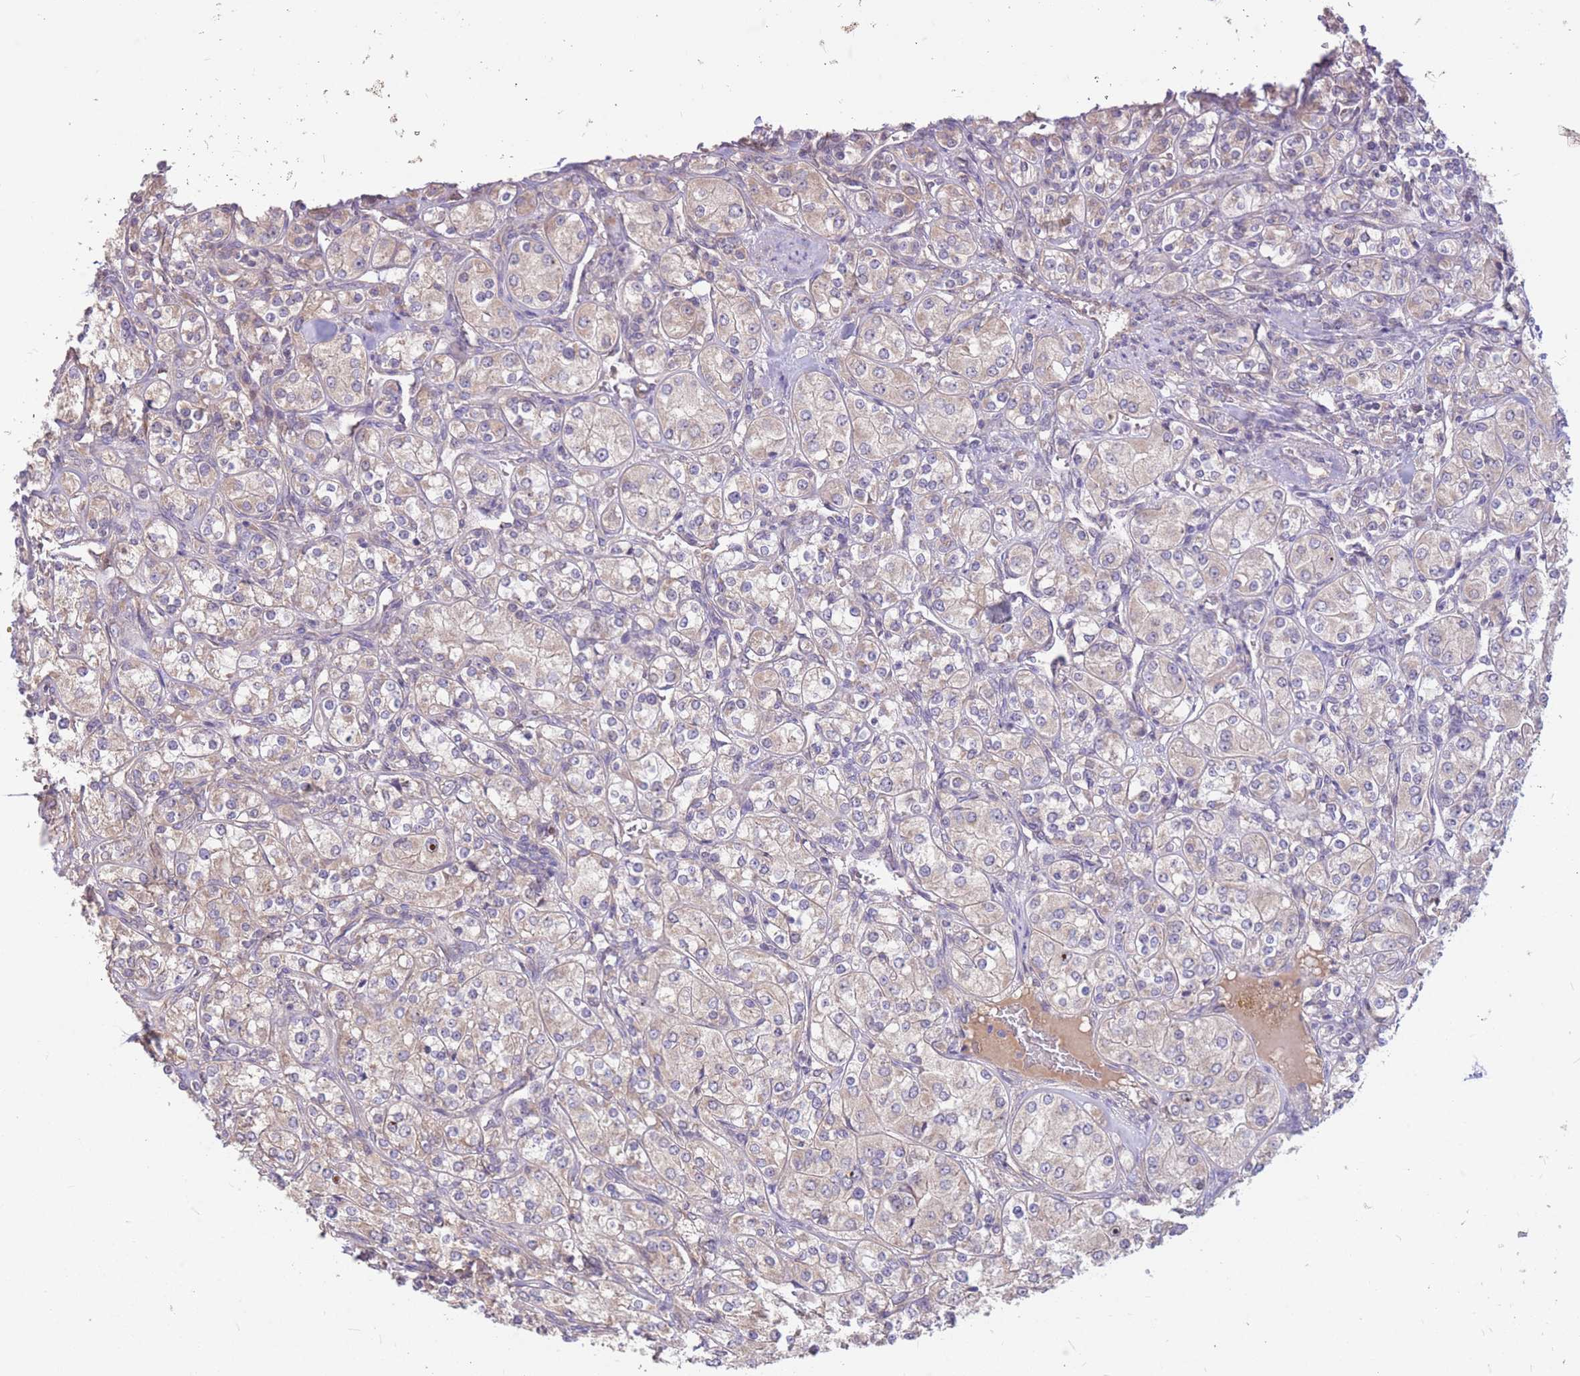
{"staining": {"intensity": "weak", "quantity": "<25%", "location": "cytoplasmic/membranous"}, "tissue": "renal cancer", "cell_type": "Tumor cells", "image_type": "cancer", "snomed": [{"axis": "morphology", "description": "Adenocarcinoma, NOS"}, {"axis": "topography", "description": "Kidney"}], "caption": "The IHC histopathology image has no significant positivity in tumor cells of renal adenocarcinoma tissue.", "gene": "GMNN", "patient": {"sex": "male", "age": 77}}